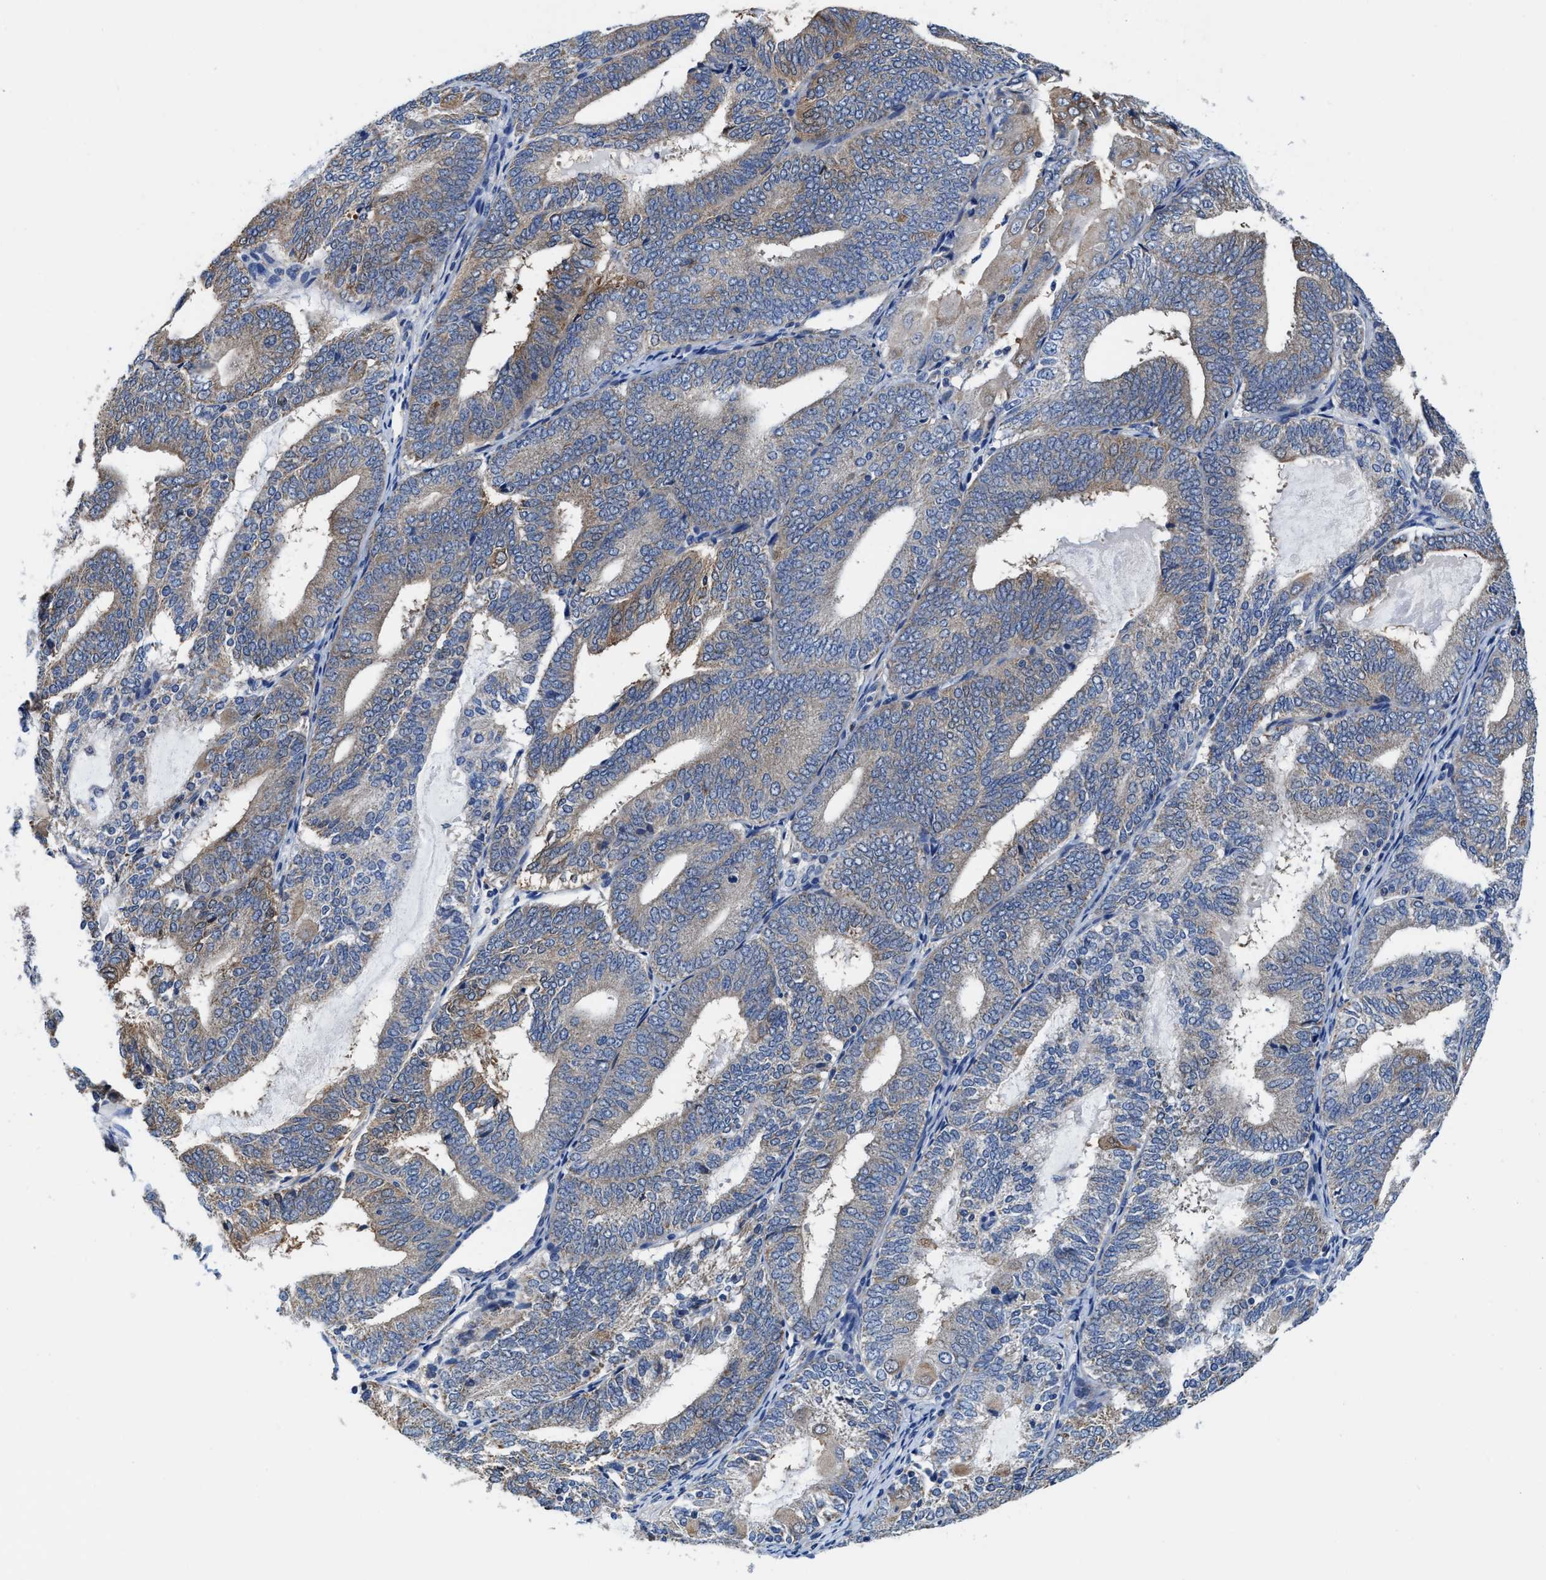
{"staining": {"intensity": "weak", "quantity": "25%-75%", "location": "cytoplasmic/membranous"}, "tissue": "endometrial cancer", "cell_type": "Tumor cells", "image_type": "cancer", "snomed": [{"axis": "morphology", "description": "Adenocarcinoma, NOS"}, {"axis": "topography", "description": "Endometrium"}], "caption": "A low amount of weak cytoplasmic/membranous staining is present in about 25%-75% of tumor cells in adenocarcinoma (endometrial) tissue.", "gene": "TMEM30A", "patient": {"sex": "female", "age": 81}}